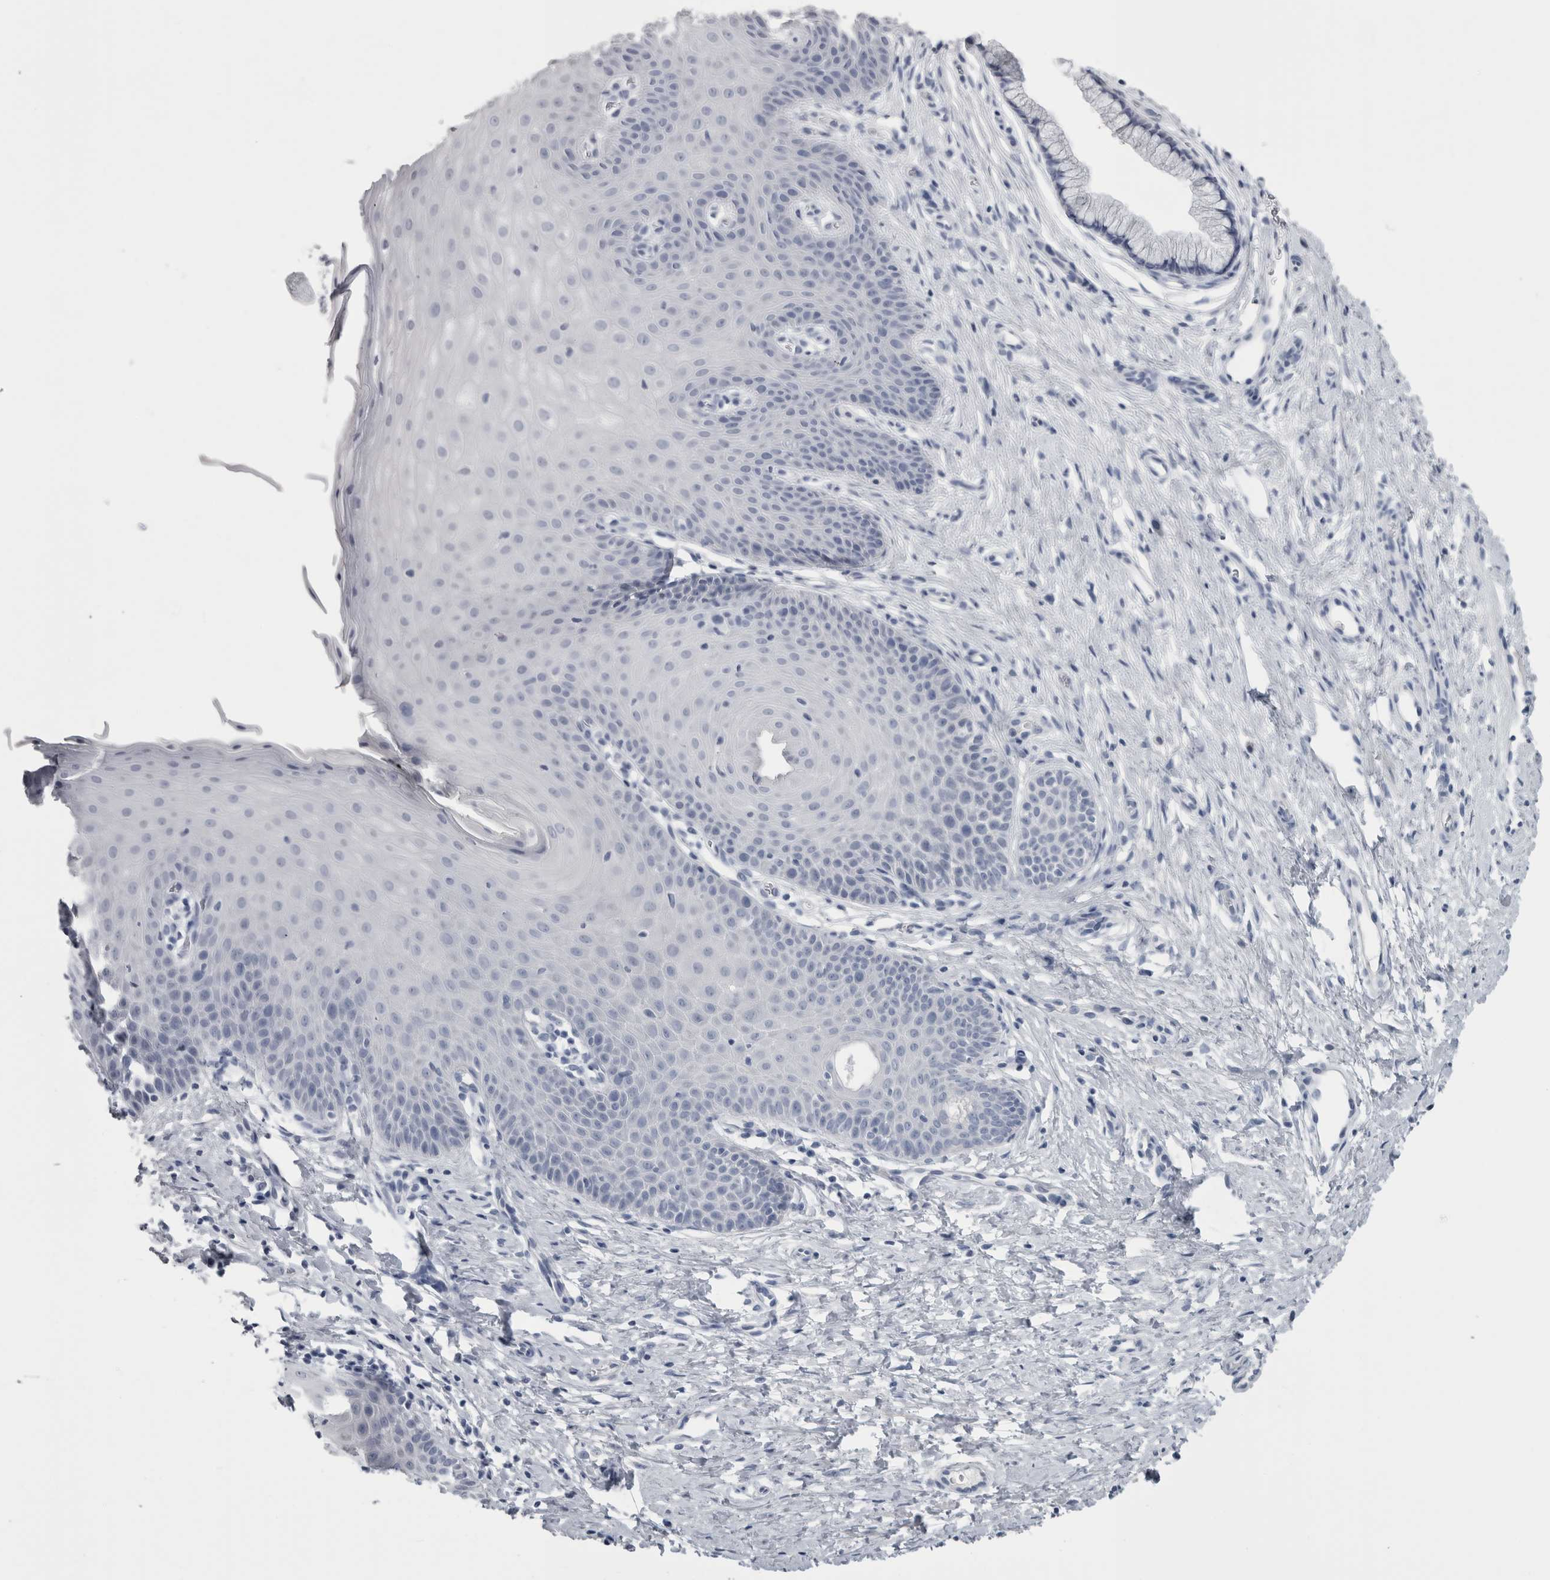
{"staining": {"intensity": "negative", "quantity": "none", "location": "none"}, "tissue": "cervix", "cell_type": "Glandular cells", "image_type": "normal", "snomed": [{"axis": "morphology", "description": "Normal tissue, NOS"}, {"axis": "topography", "description": "Cervix"}], "caption": "This is an immunohistochemistry image of unremarkable human cervix. There is no positivity in glandular cells.", "gene": "MSMB", "patient": {"sex": "female", "age": 36}}